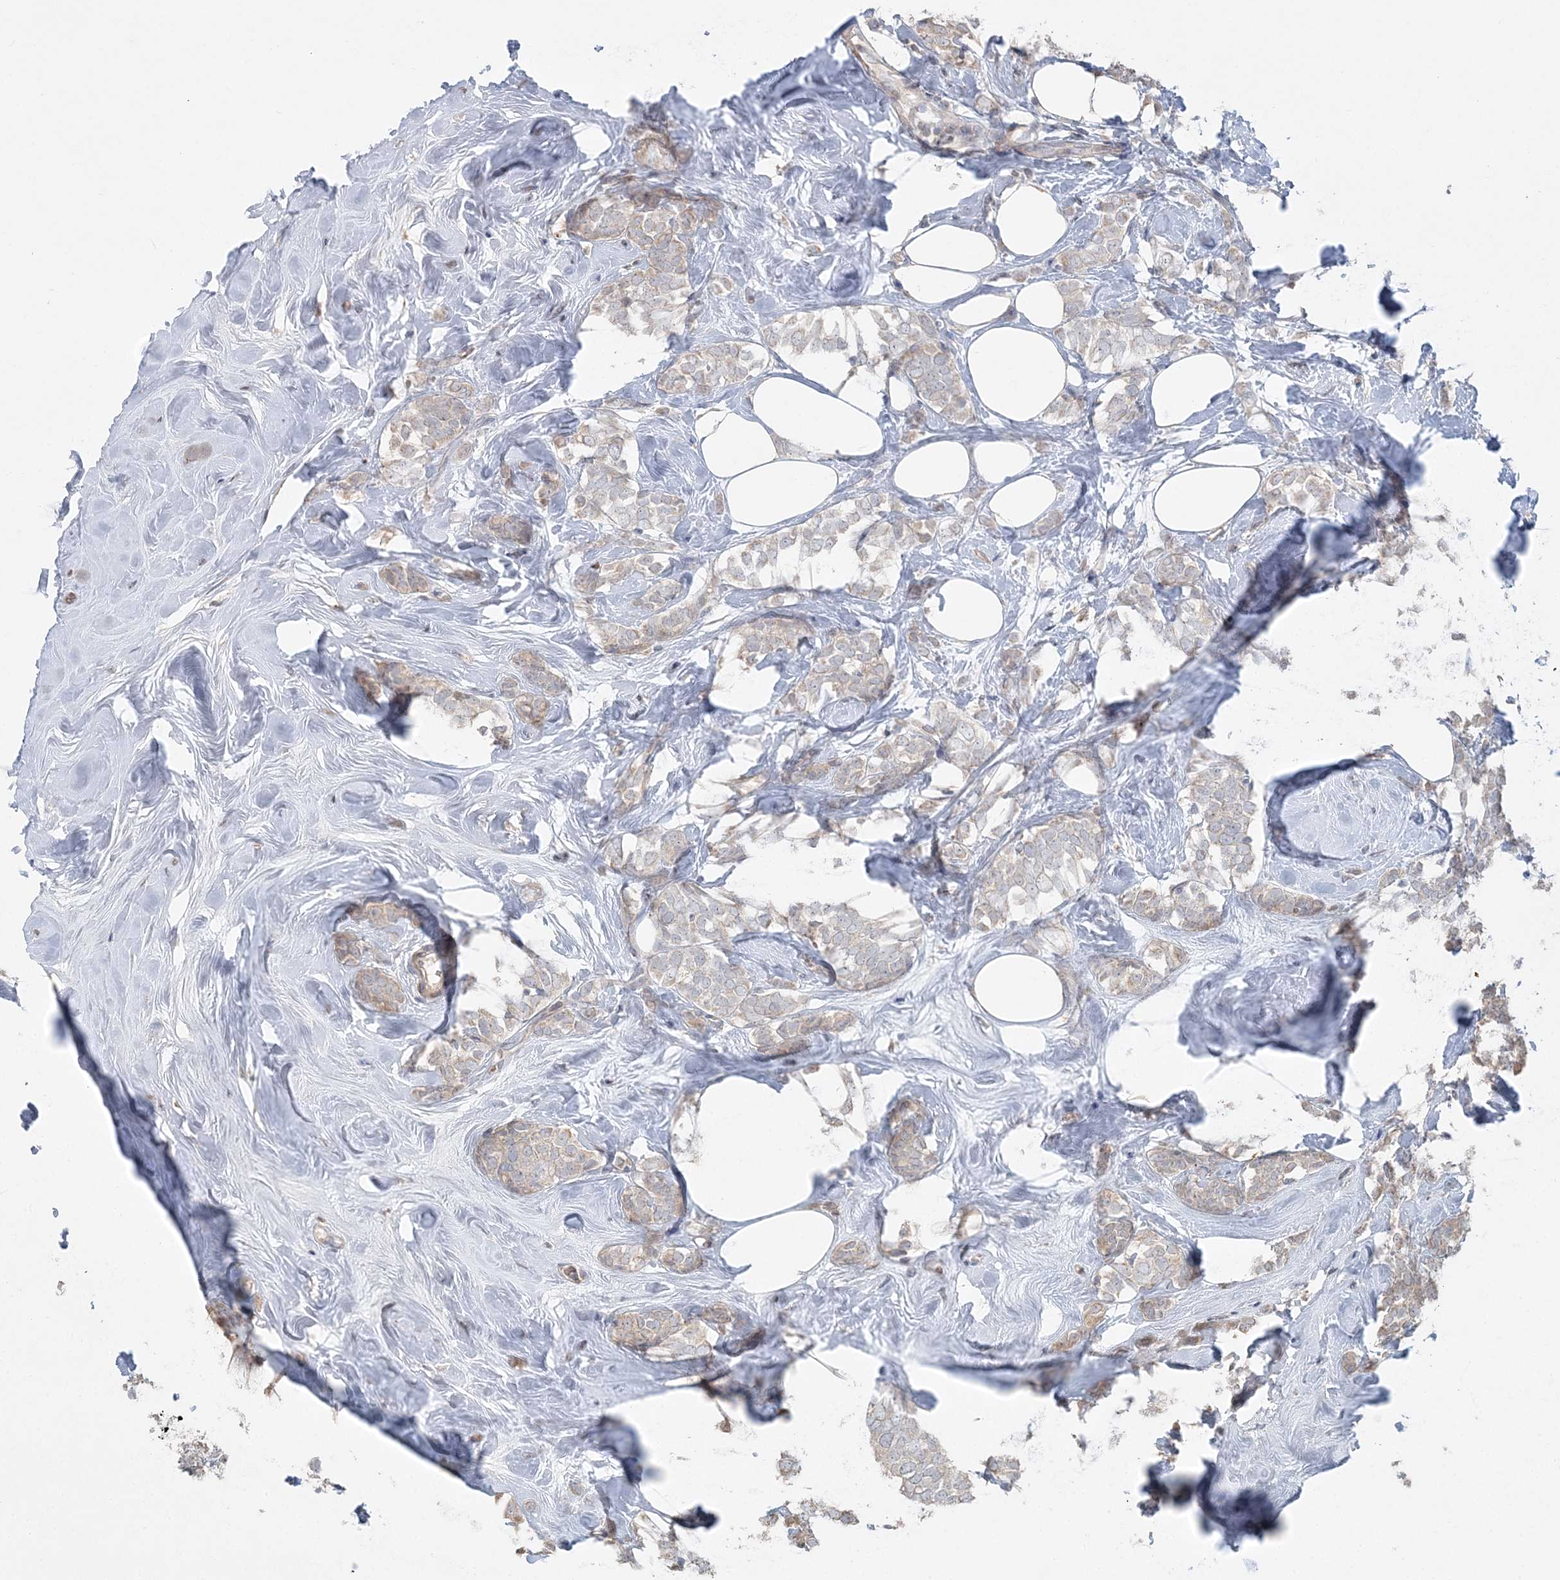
{"staining": {"intensity": "weak", "quantity": ">75%", "location": "cytoplasmic/membranous"}, "tissue": "breast cancer", "cell_type": "Tumor cells", "image_type": "cancer", "snomed": [{"axis": "morphology", "description": "Lobular carcinoma"}, {"axis": "topography", "description": "Breast"}], "caption": "The image reveals immunohistochemical staining of breast cancer (lobular carcinoma). There is weak cytoplasmic/membranous expression is appreciated in about >75% of tumor cells.", "gene": "SLC4A10", "patient": {"sex": "female", "age": 47}}